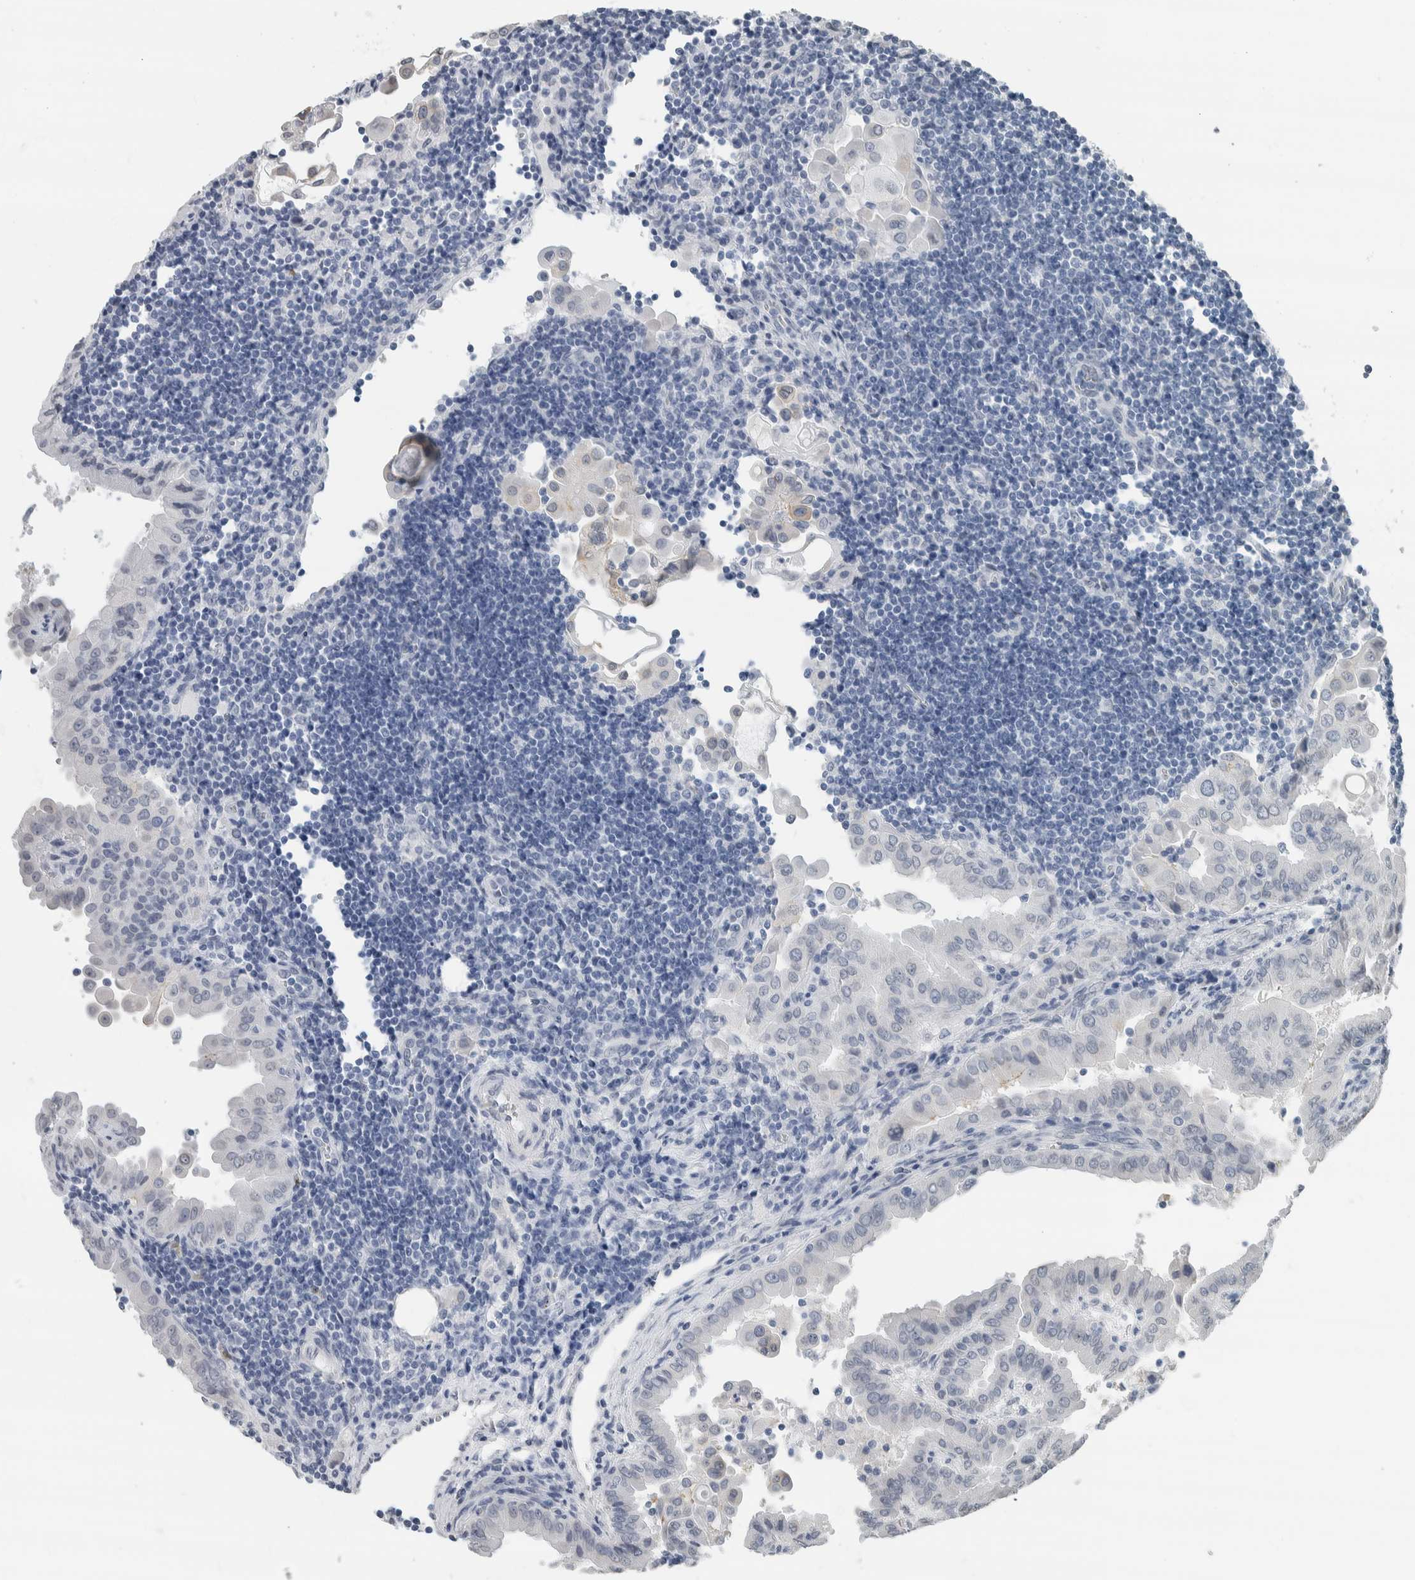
{"staining": {"intensity": "negative", "quantity": "none", "location": "none"}, "tissue": "thyroid cancer", "cell_type": "Tumor cells", "image_type": "cancer", "snomed": [{"axis": "morphology", "description": "Papillary adenocarcinoma, NOS"}, {"axis": "topography", "description": "Thyroid gland"}], "caption": "Protein analysis of thyroid cancer demonstrates no significant positivity in tumor cells.", "gene": "NEFM", "patient": {"sex": "male", "age": 33}}